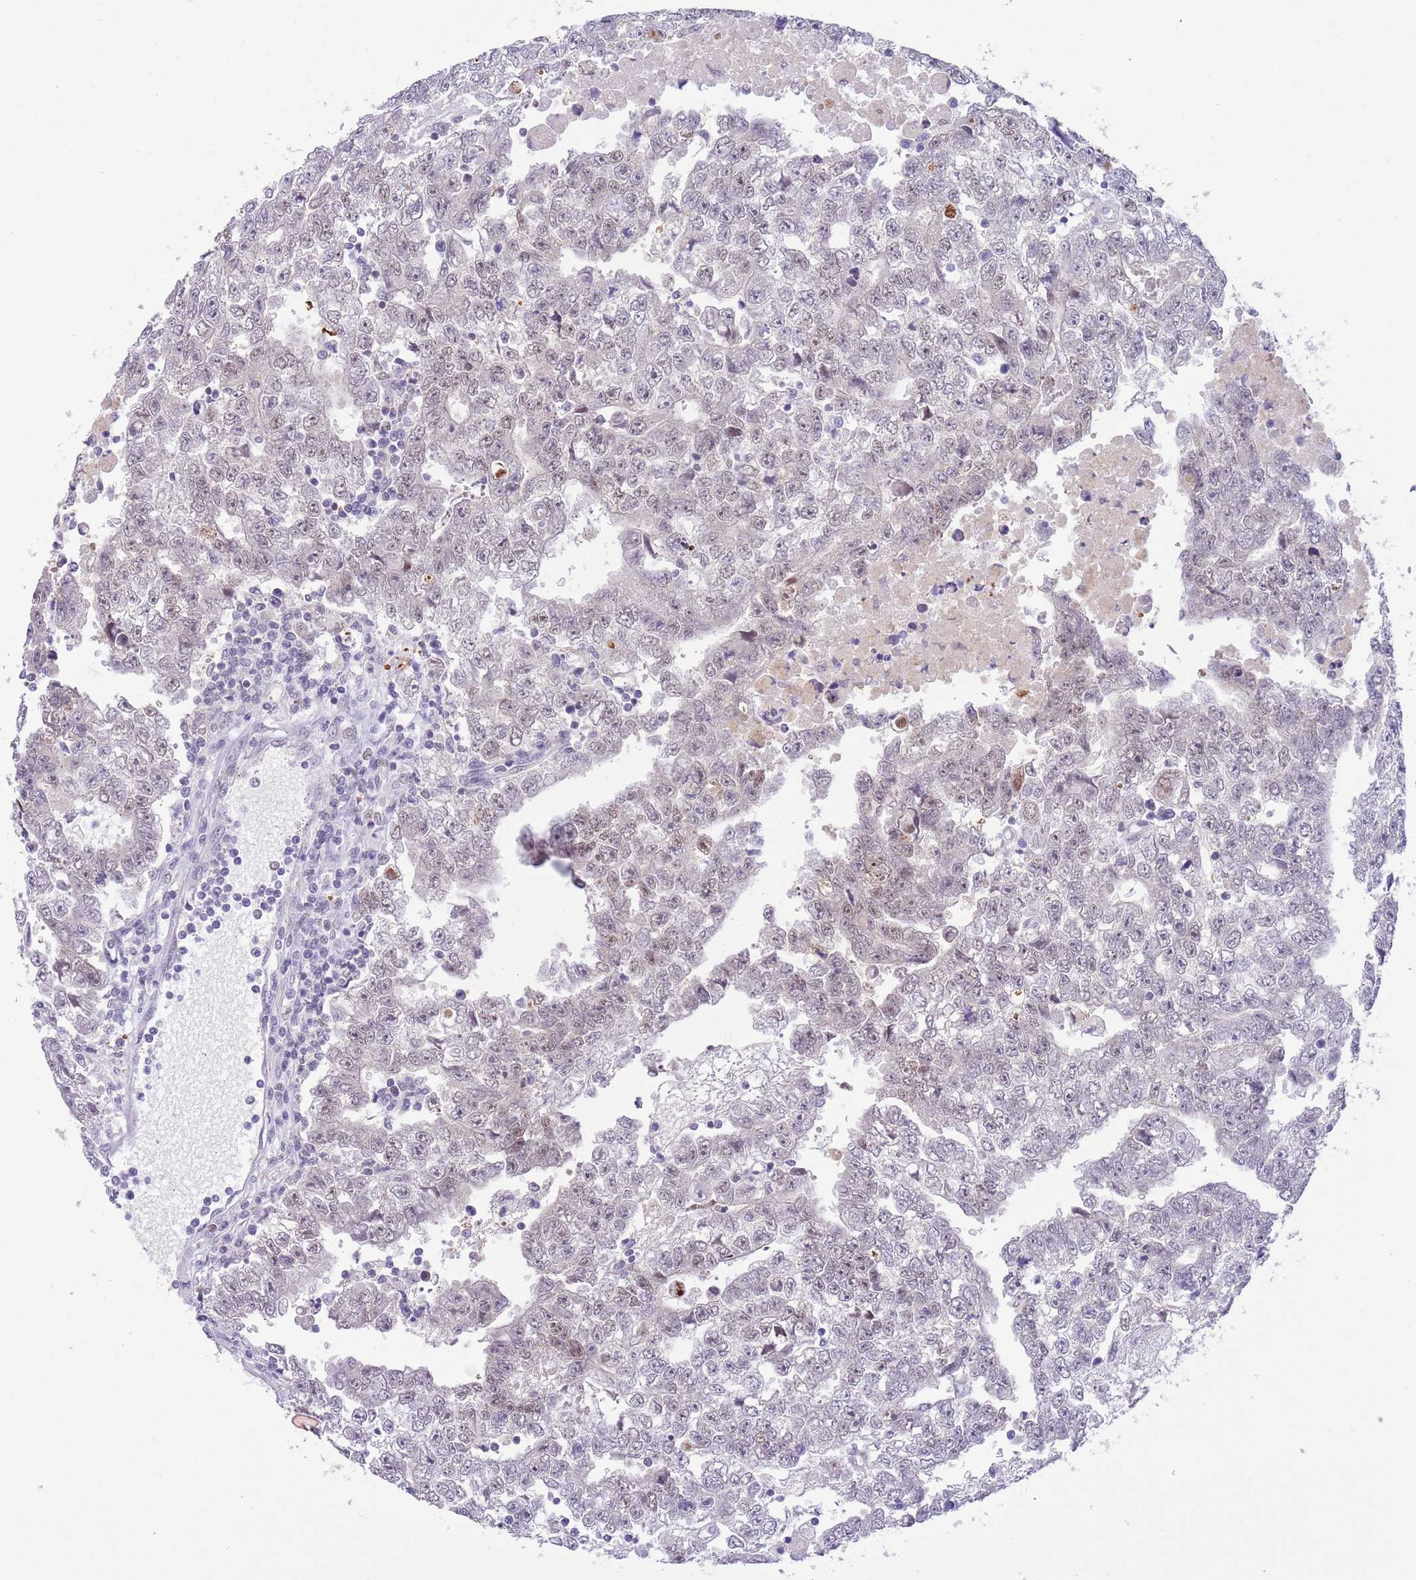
{"staining": {"intensity": "negative", "quantity": "none", "location": "none"}, "tissue": "testis cancer", "cell_type": "Tumor cells", "image_type": "cancer", "snomed": [{"axis": "morphology", "description": "Carcinoma, Embryonal, NOS"}, {"axis": "topography", "description": "Testis"}], "caption": "DAB immunohistochemical staining of testis cancer (embryonal carcinoma) exhibits no significant positivity in tumor cells.", "gene": "TRIM32", "patient": {"sex": "male", "age": 25}}